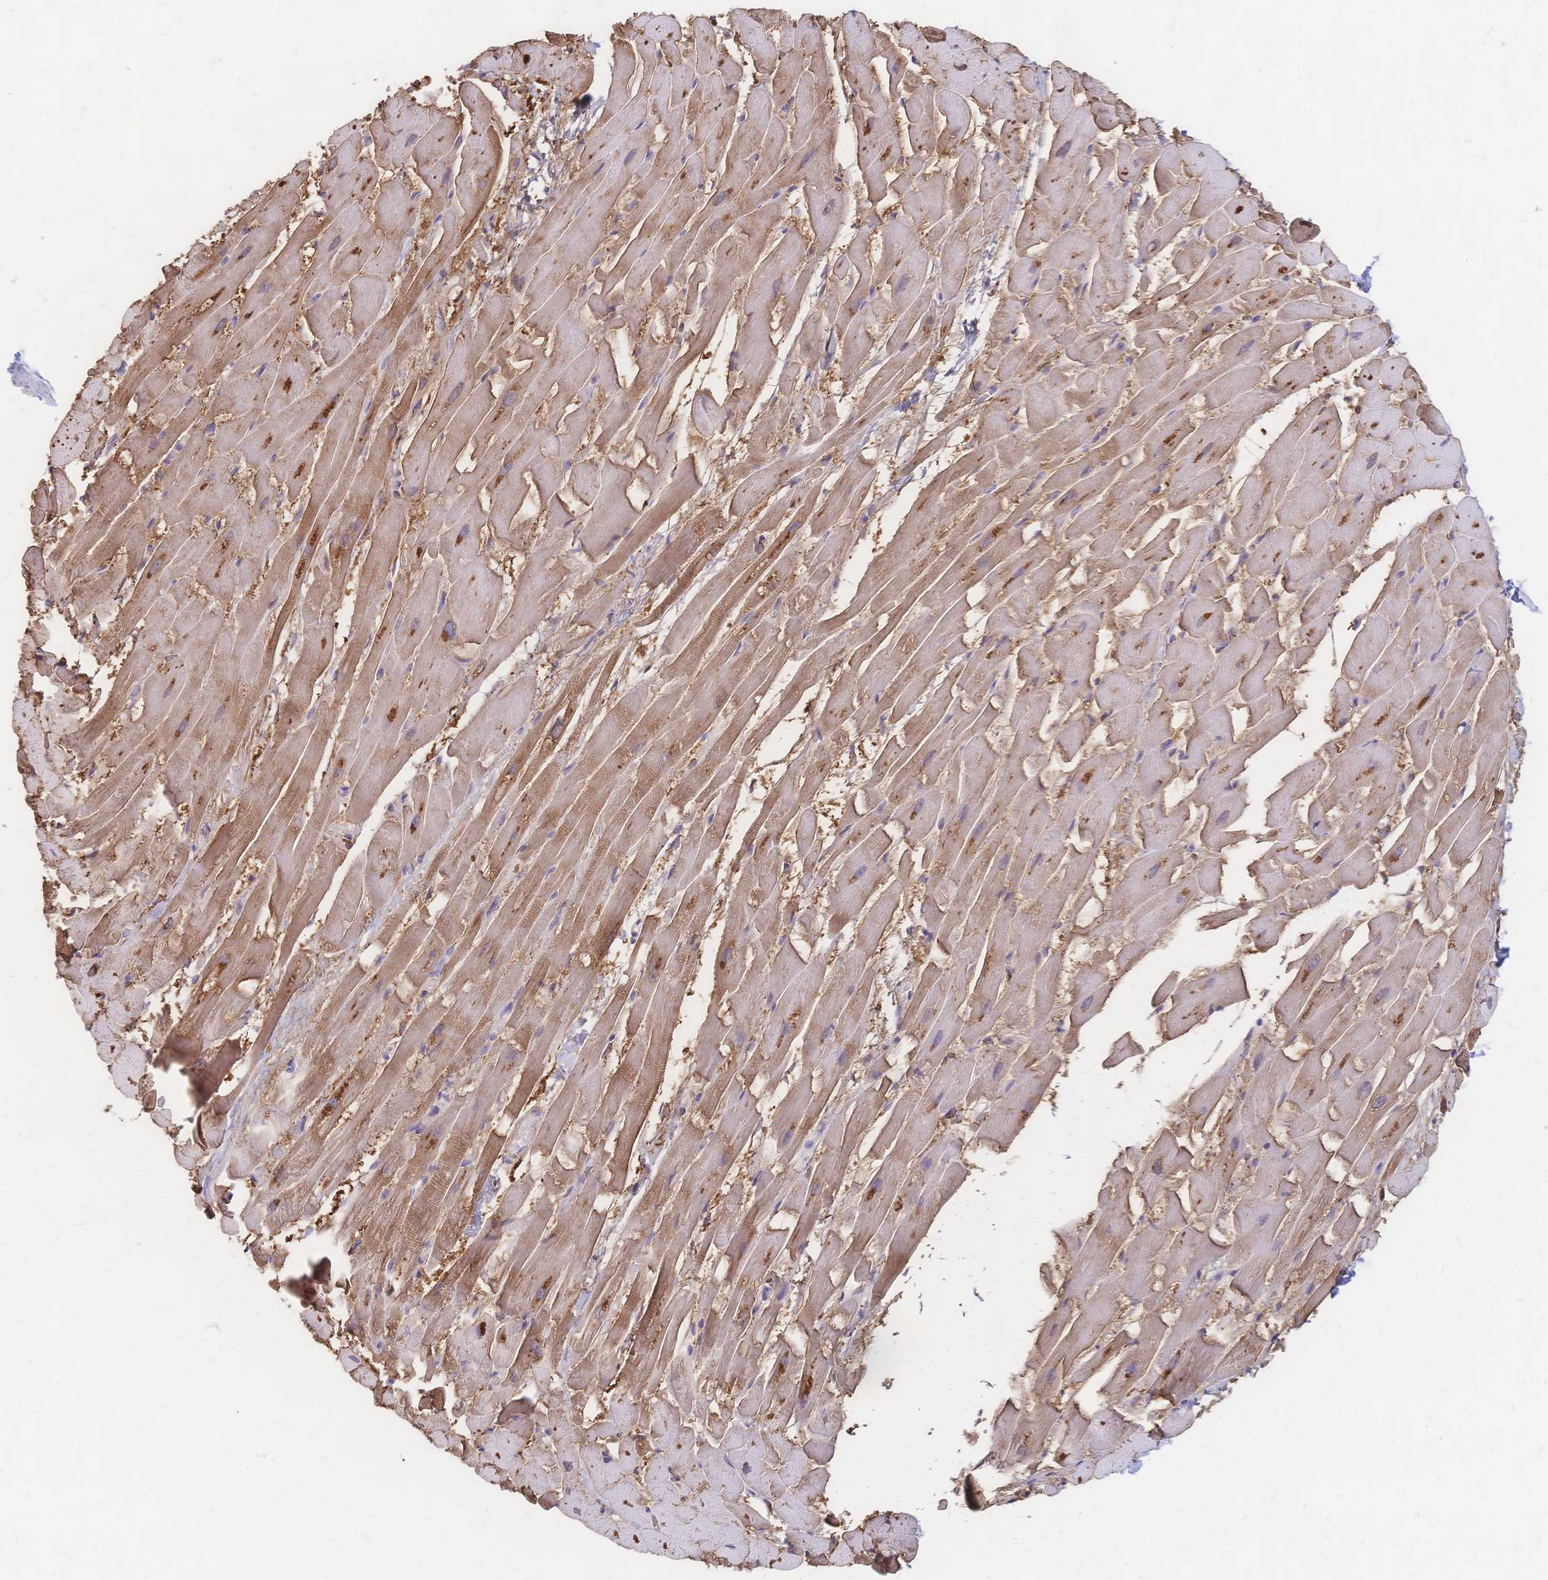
{"staining": {"intensity": "moderate", "quantity": ">75%", "location": "cytoplasmic/membranous"}, "tissue": "heart muscle", "cell_type": "Cardiomyocytes", "image_type": "normal", "snomed": [{"axis": "morphology", "description": "Normal tissue, NOS"}, {"axis": "topography", "description": "Heart"}], "caption": "The histopathology image shows staining of benign heart muscle, revealing moderate cytoplasmic/membranous protein positivity (brown color) within cardiomyocytes. (Brightfield microscopy of DAB IHC at high magnification).", "gene": "CYB5A", "patient": {"sex": "male", "age": 37}}